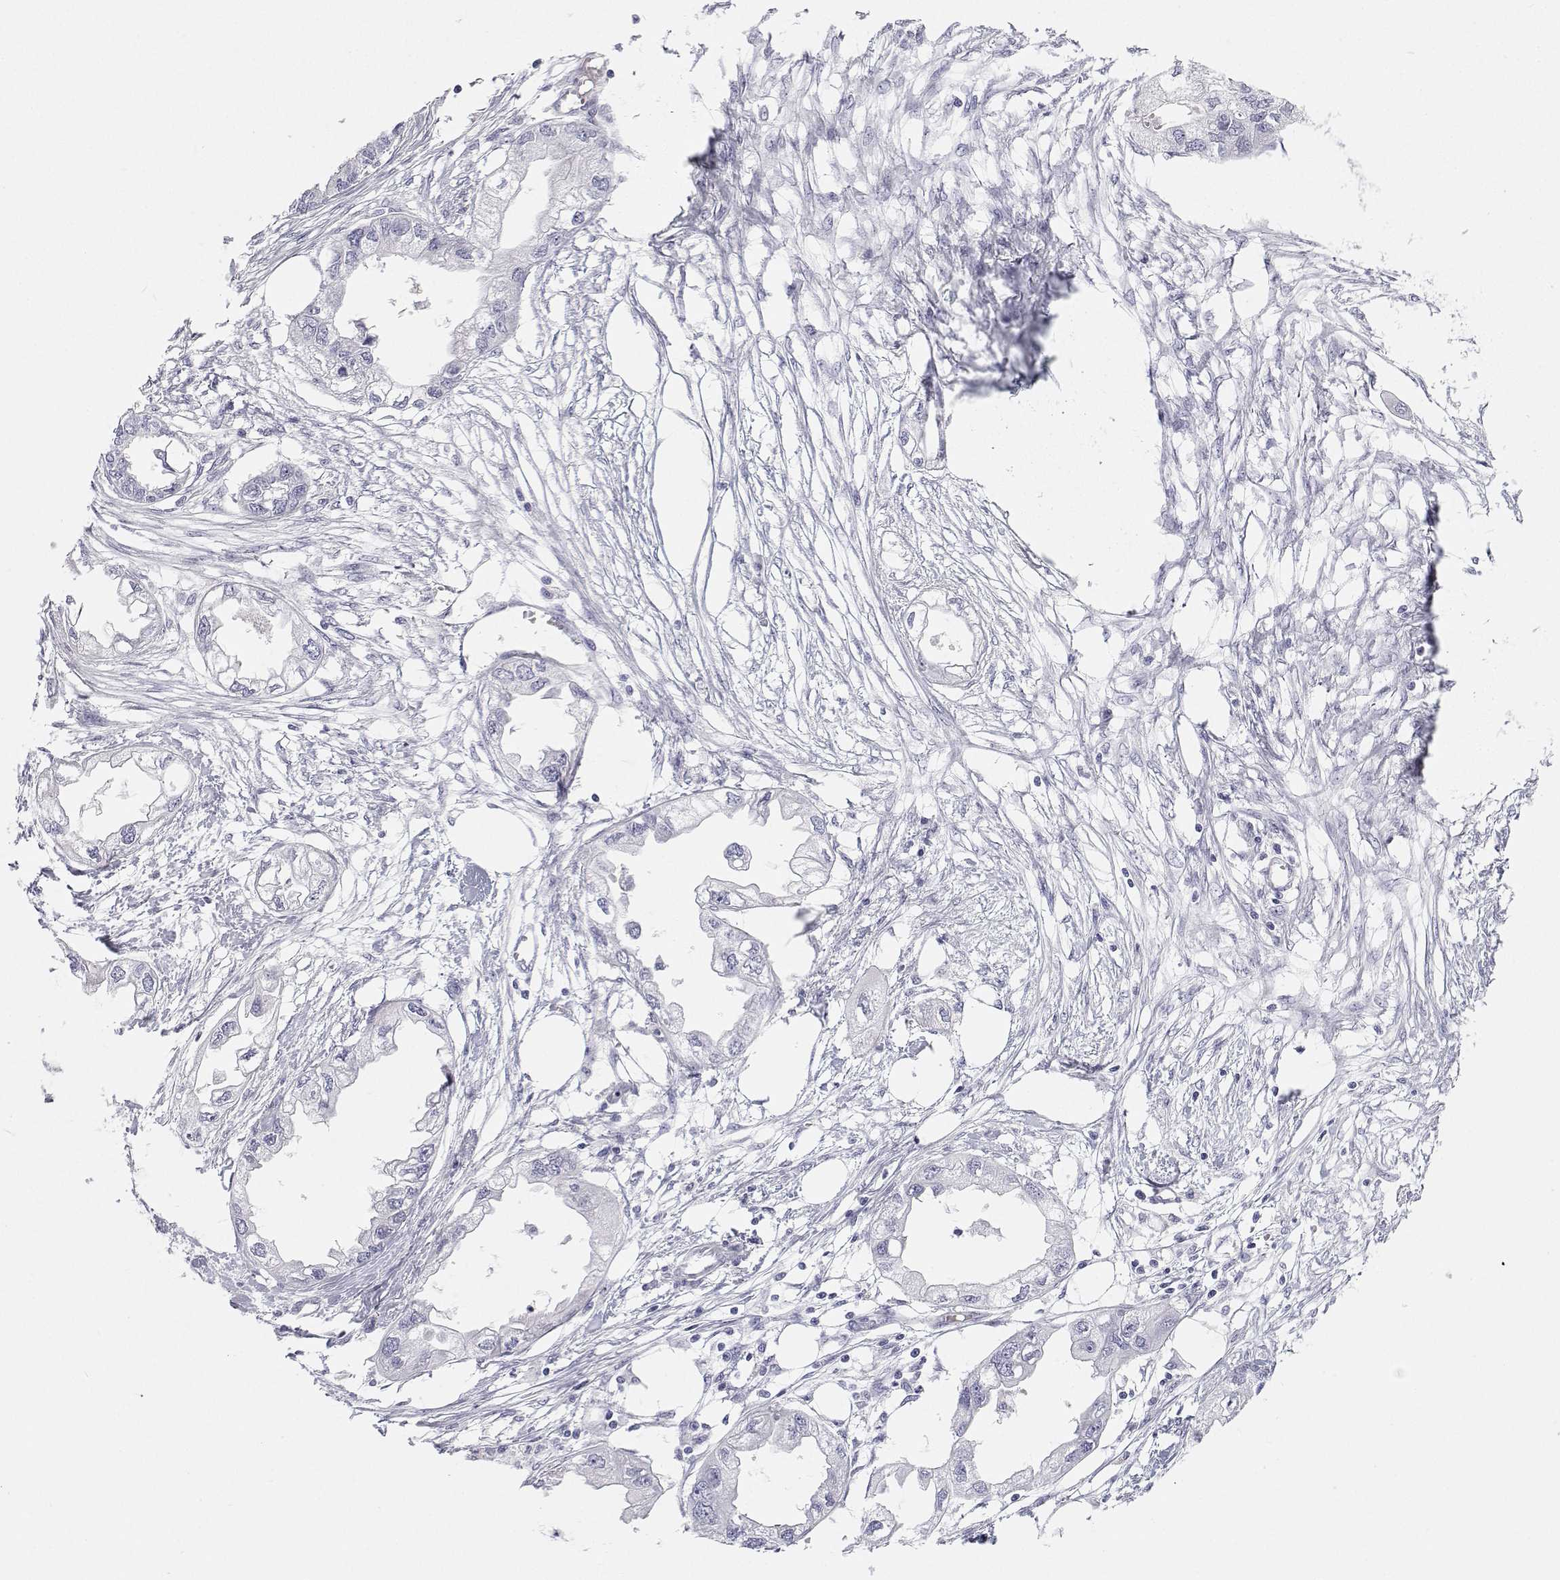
{"staining": {"intensity": "negative", "quantity": "none", "location": "none"}, "tissue": "endometrial cancer", "cell_type": "Tumor cells", "image_type": "cancer", "snomed": [{"axis": "morphology", "description": "Adenocarcinoma, NOS"}, {"axis": "morphology", "description": "Adenocarcinoma, metastatic, NOS"}, {"axis": "topography", "description": "Adipose tissue"}, {"axis": "topography", "description": "Endometrium"}], "caption": "High magnification brightfield microscopy of adenocarcinoma (endometrial) stained with DAB (brown) and counterstained with hematoxylin (blue): tumor cells show no significant positivity.", "gene": "BHMT", "patient": {"sex": "female", "age": 67}}